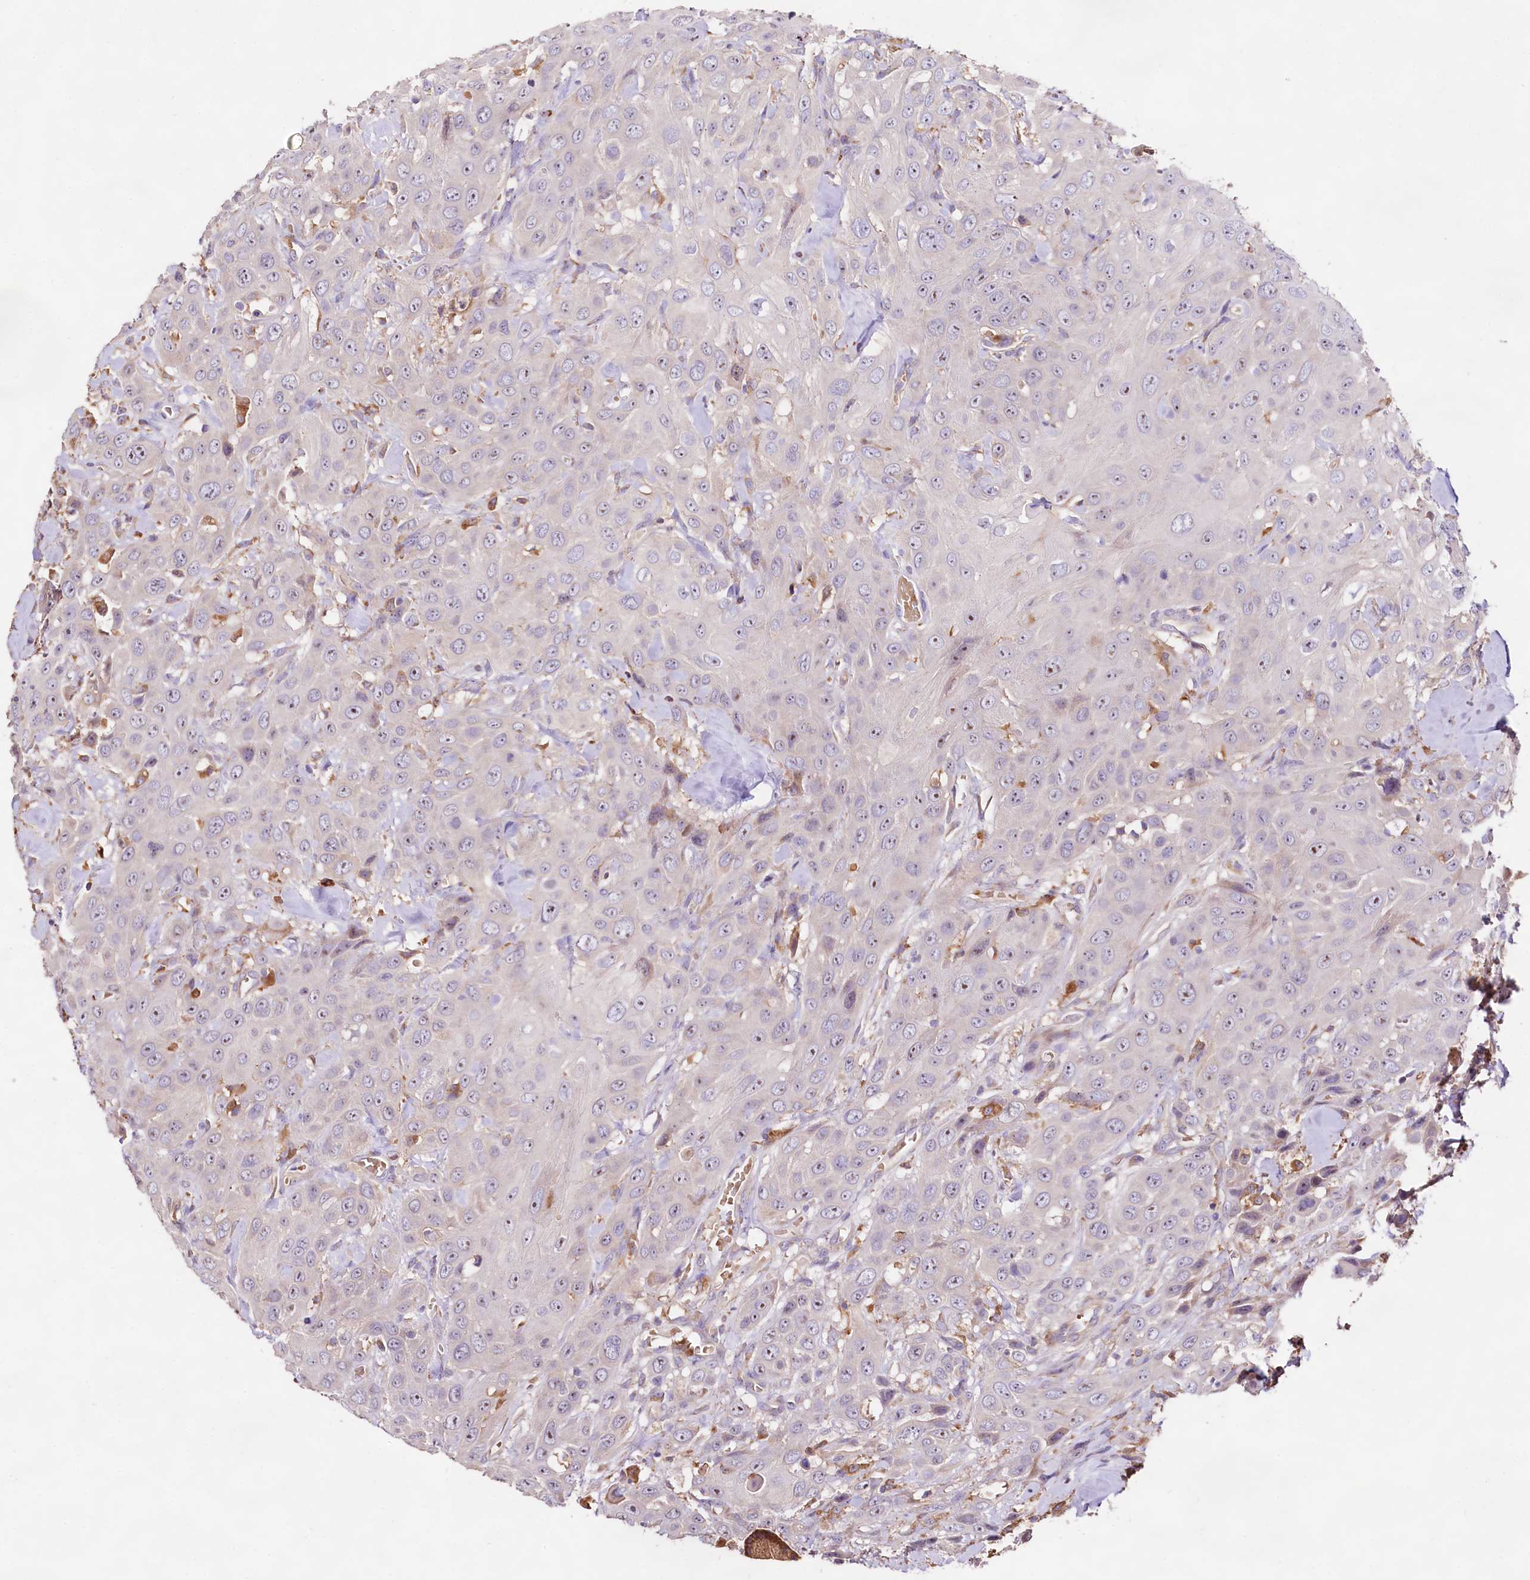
{"staining": {"intensity": "negative", "quantity": "none", "location": "none"}, "tissue": "head and neck cancer", "cell_type": "Tumor cells", "image_type": "cancer", "snomed": [{"axis": "morphology", "description": "Squamous cell carcinoma, NOS"}, {"axis": "topography", "description": "Head-Neck"}], "caption": "Immunohistochemistry of human squamous cell carcinoma (head and neck) demonstrates no expression in tumor cells.", "gene": "DMXL2", "patient": {"sex": "male", "age": 81}}